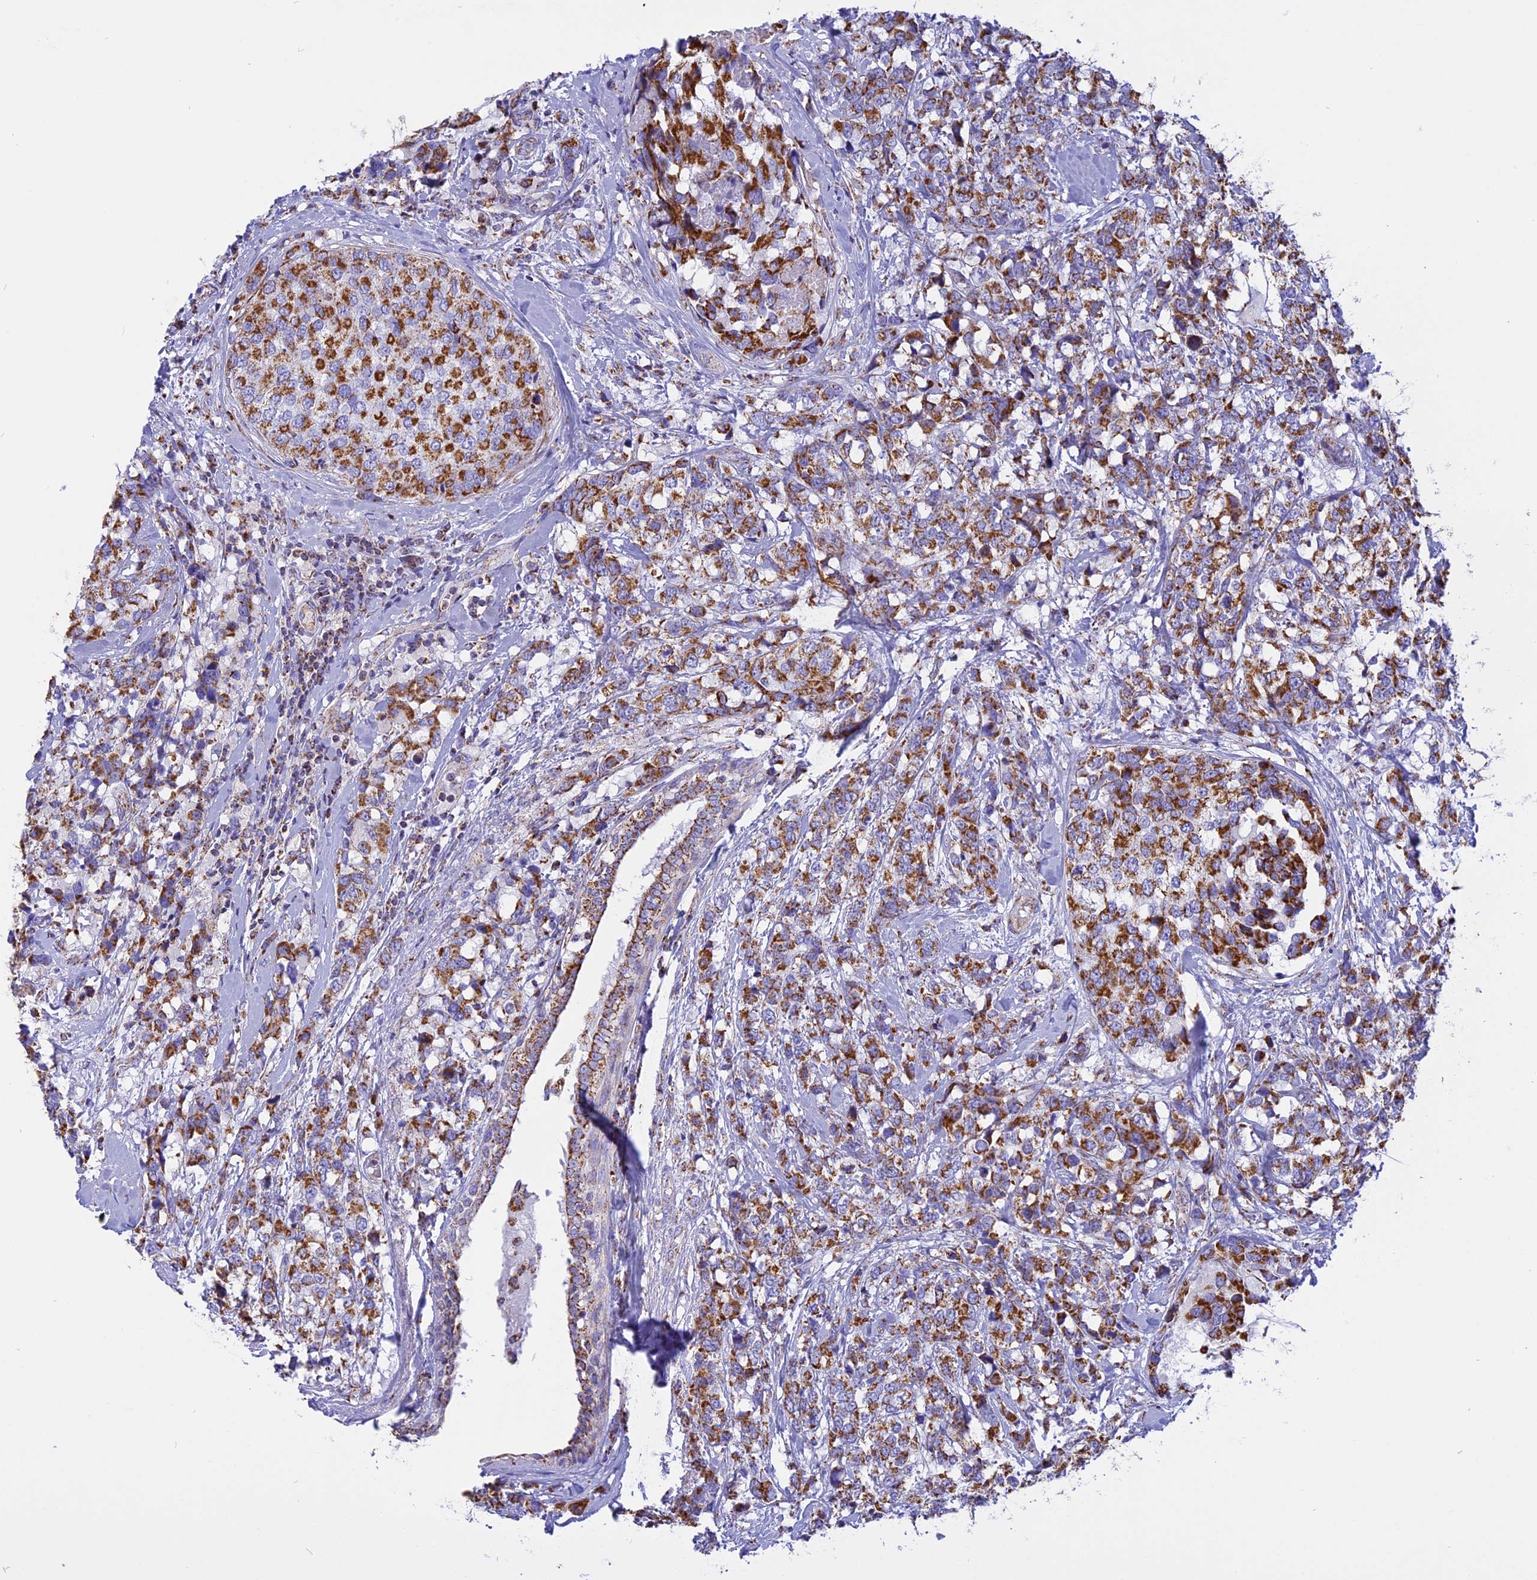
{"staining": {"intensity": "moderate", "quantity": ">75%", "location": "cytoplasmic/membranous"}, "tissue": "breast cancer", "cell_type": "Tumor cells", "image_type": "cancer", "snomed": [{"axis": "morphology", "description": "Lobular carcinoma"}, {"axis": "topography", "description": "Breast"}], "caption": "Moderate cytoplasmic/membranous expression is identified in approximately >75% of tumor cells in breast cancer (lobular carcinoma).", "gene": "KCNG1", "patient": {"sex": "female", "age": 59}}